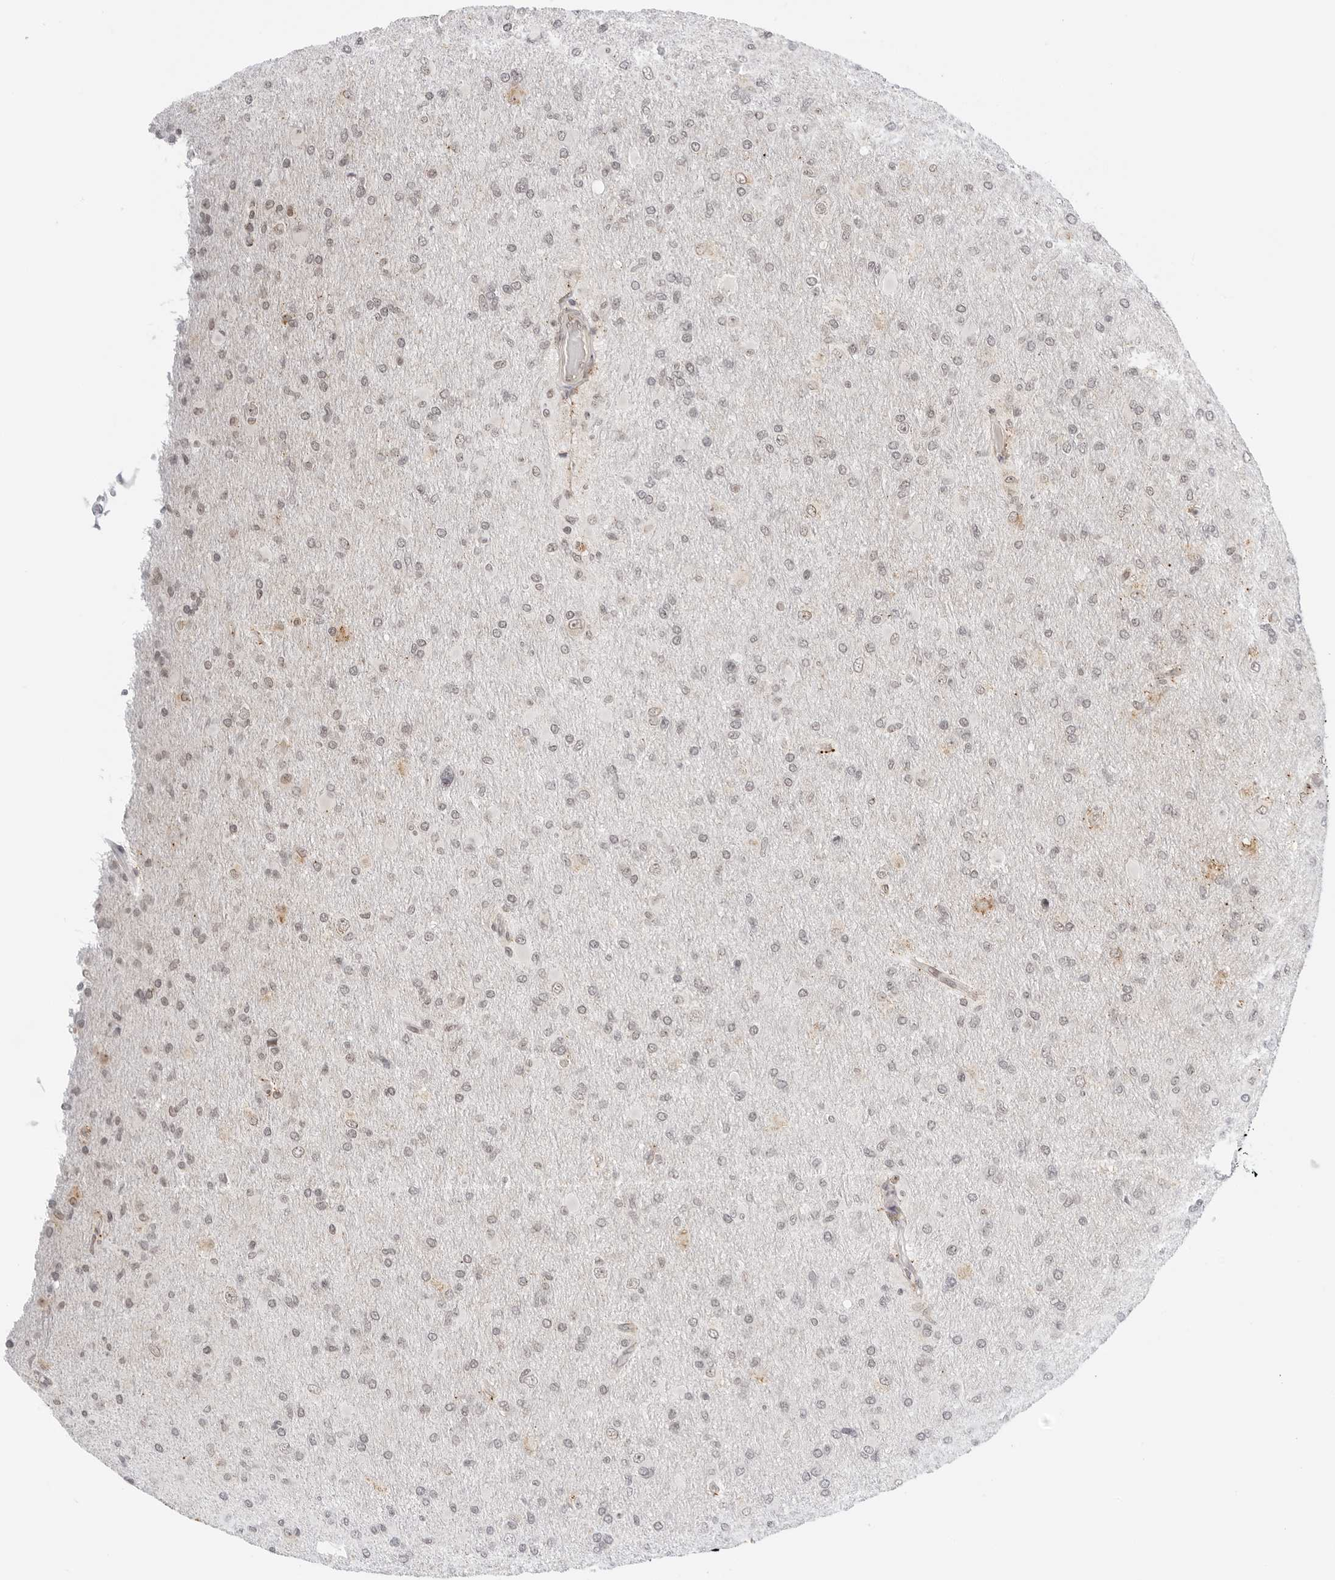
{"staining": {"intensity": "weak", "quantity": "<25%", "location": "nuclear"}, "tissue": "glioma", "cell_type": "Tumor cells", "image_type": "cancer", "snomed": [{"axis": "morphology", "description": "Glioma, malignant, High grade"}, {"axis": "topography", "description": "Cerebral cortex"}], "caption": "Immunohistochemical staining of human malignant glioma (high-grade) exhibits no significant staining in tumor cells.", "gene": "TOX4", "patient": {"sex": "female", "age": 36}}